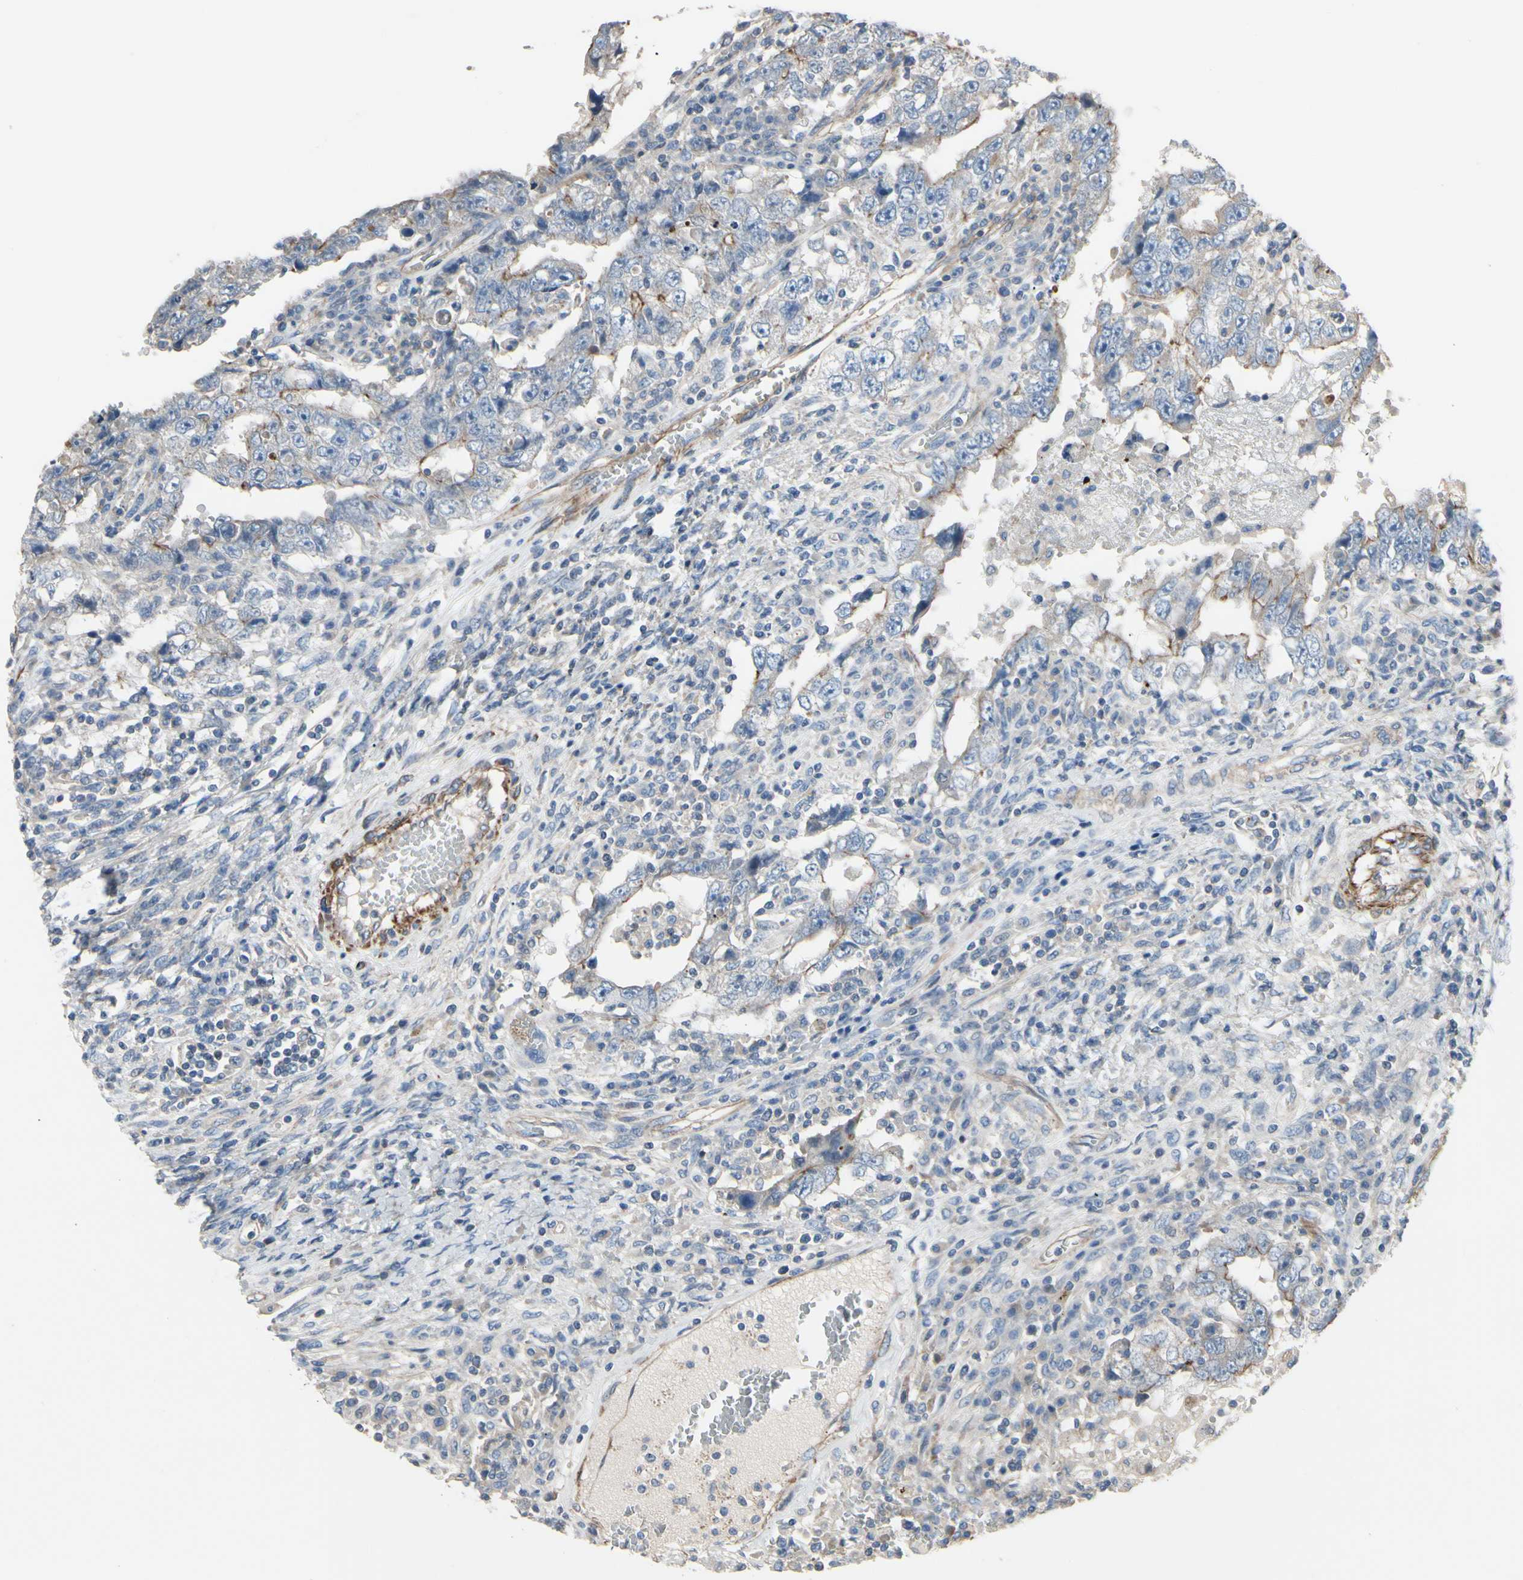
{"staining": {"intensity": "moderate", "quantity": "<25%", "location": "cytoplasmic/membranous"}, "tissue": "testis cancer", "cell_type": "Tumor cells", "image_type": "cancer", "snomed": [{"axis": "morphology", "description": "Carcinoma, Embryonal, NOS"}, {"axis": "topography", "description": "Testis"}], "caption": "Human testis cancer stained with a brown dye shows moderate cytoplasmic/membranous positive expression in about <25% of tumor cells.", "gene": "TPM1", "patient": {"sex": "male", "age": 26}}